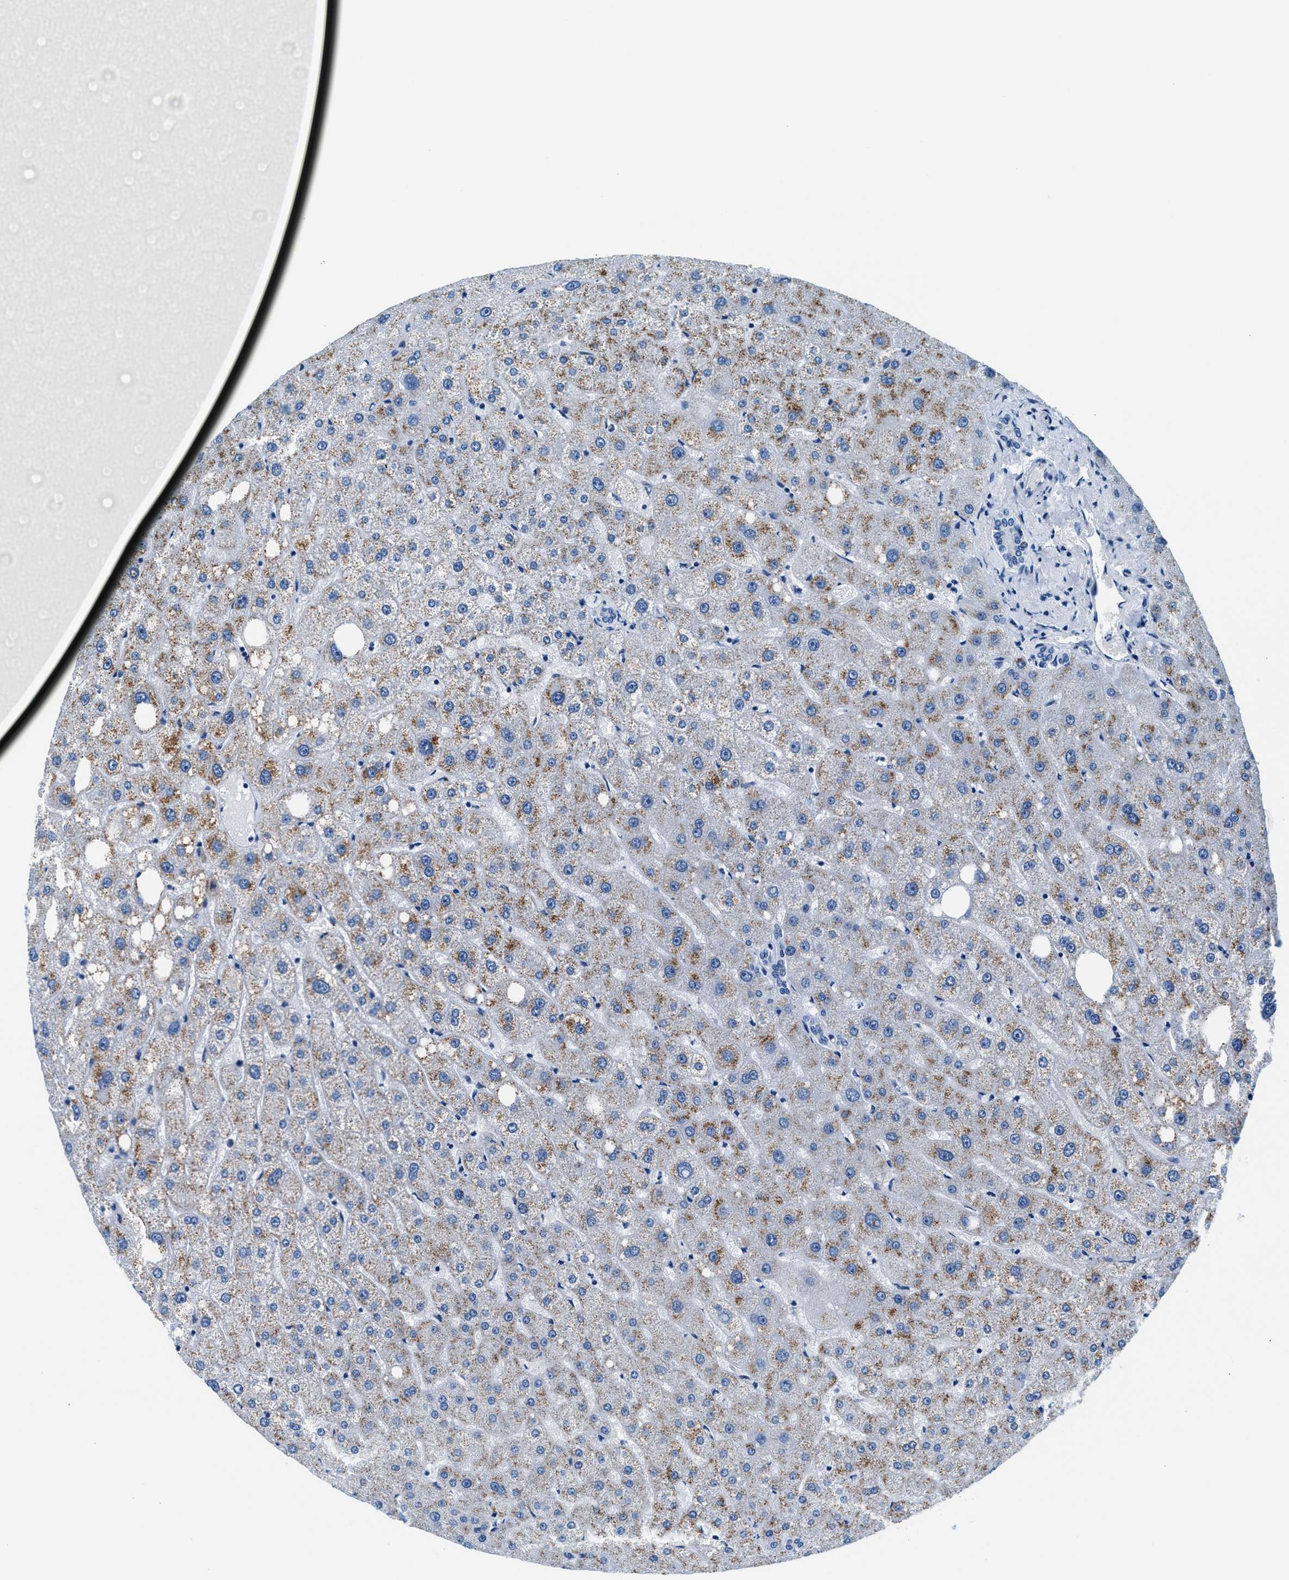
{"staining": {"intensity": "negative", "quantity": "none", "location": "none"}, "tissue": "liver", "cell_type": "Cholangiocytes", "image_type": "normal", "snomed": [{"axis": "morphology", "description": "Normal tissue, NOS"}, {"axis": "topography", "description": "Liver"}], "caption": "Cholangiocytes show no significant protein staining in benign liver.", "gene": "VPS53", "patient": {"sex": "male", "age": 73}}